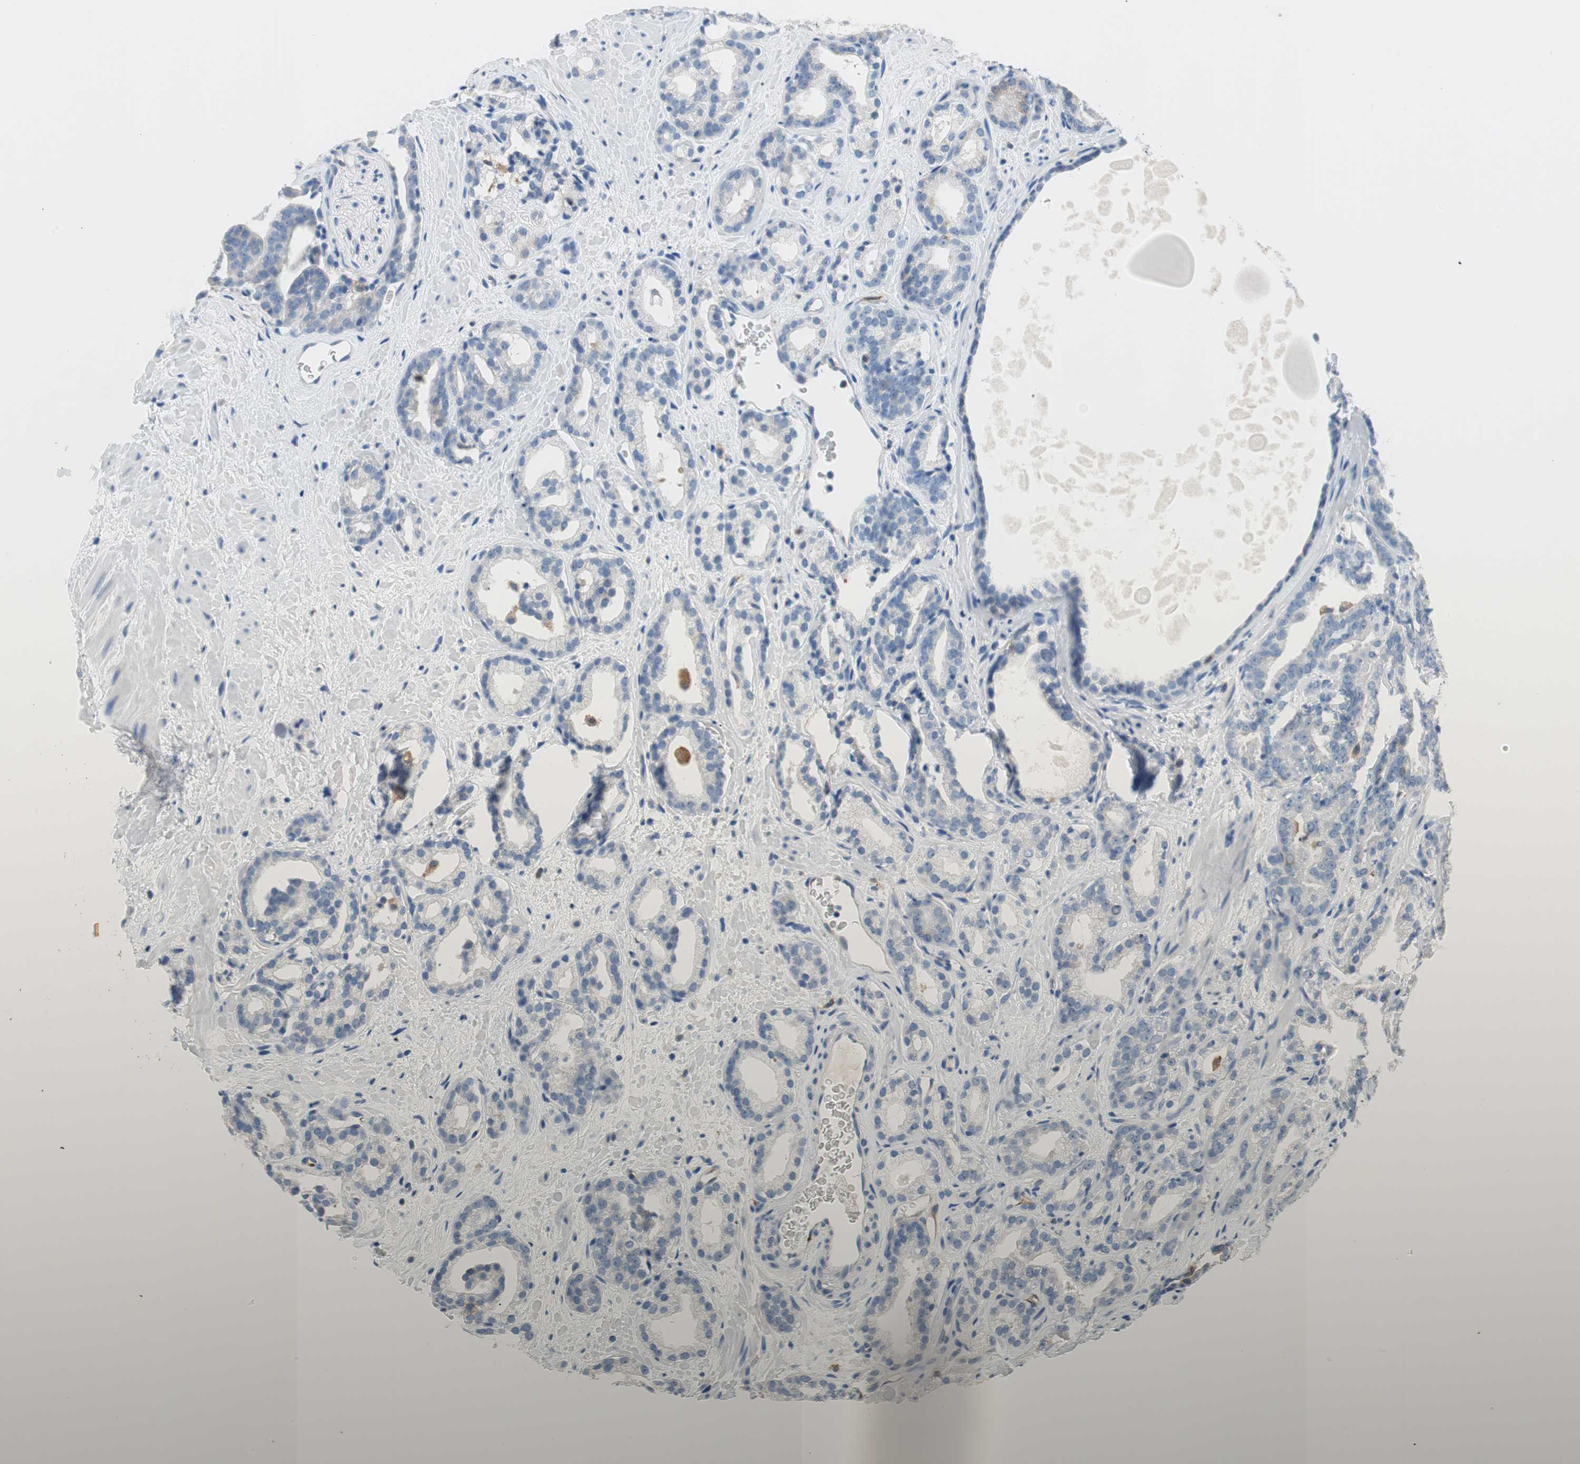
{"staining": {"intensity": "negative", "quantity": "none", "location": "none"}, "tissue": "prostate cancer", "cell_type": "Tumor cells", "image_type": "cancer", "snomed": [{"axis": "morphology", "description": "Adenocarcinoma, Low grade"}, {"axis": "topography", "description": "Prostate"}], "caption": "A high-resolution photomicrograph shows immunohistochemistry (IHC) staining of prostate cancer, which demonstrates no significant expression in tumor cells. Nuclei are stained in blue.", "gene": "GLUL", "patient": {"sex": "male", "age": 63}}